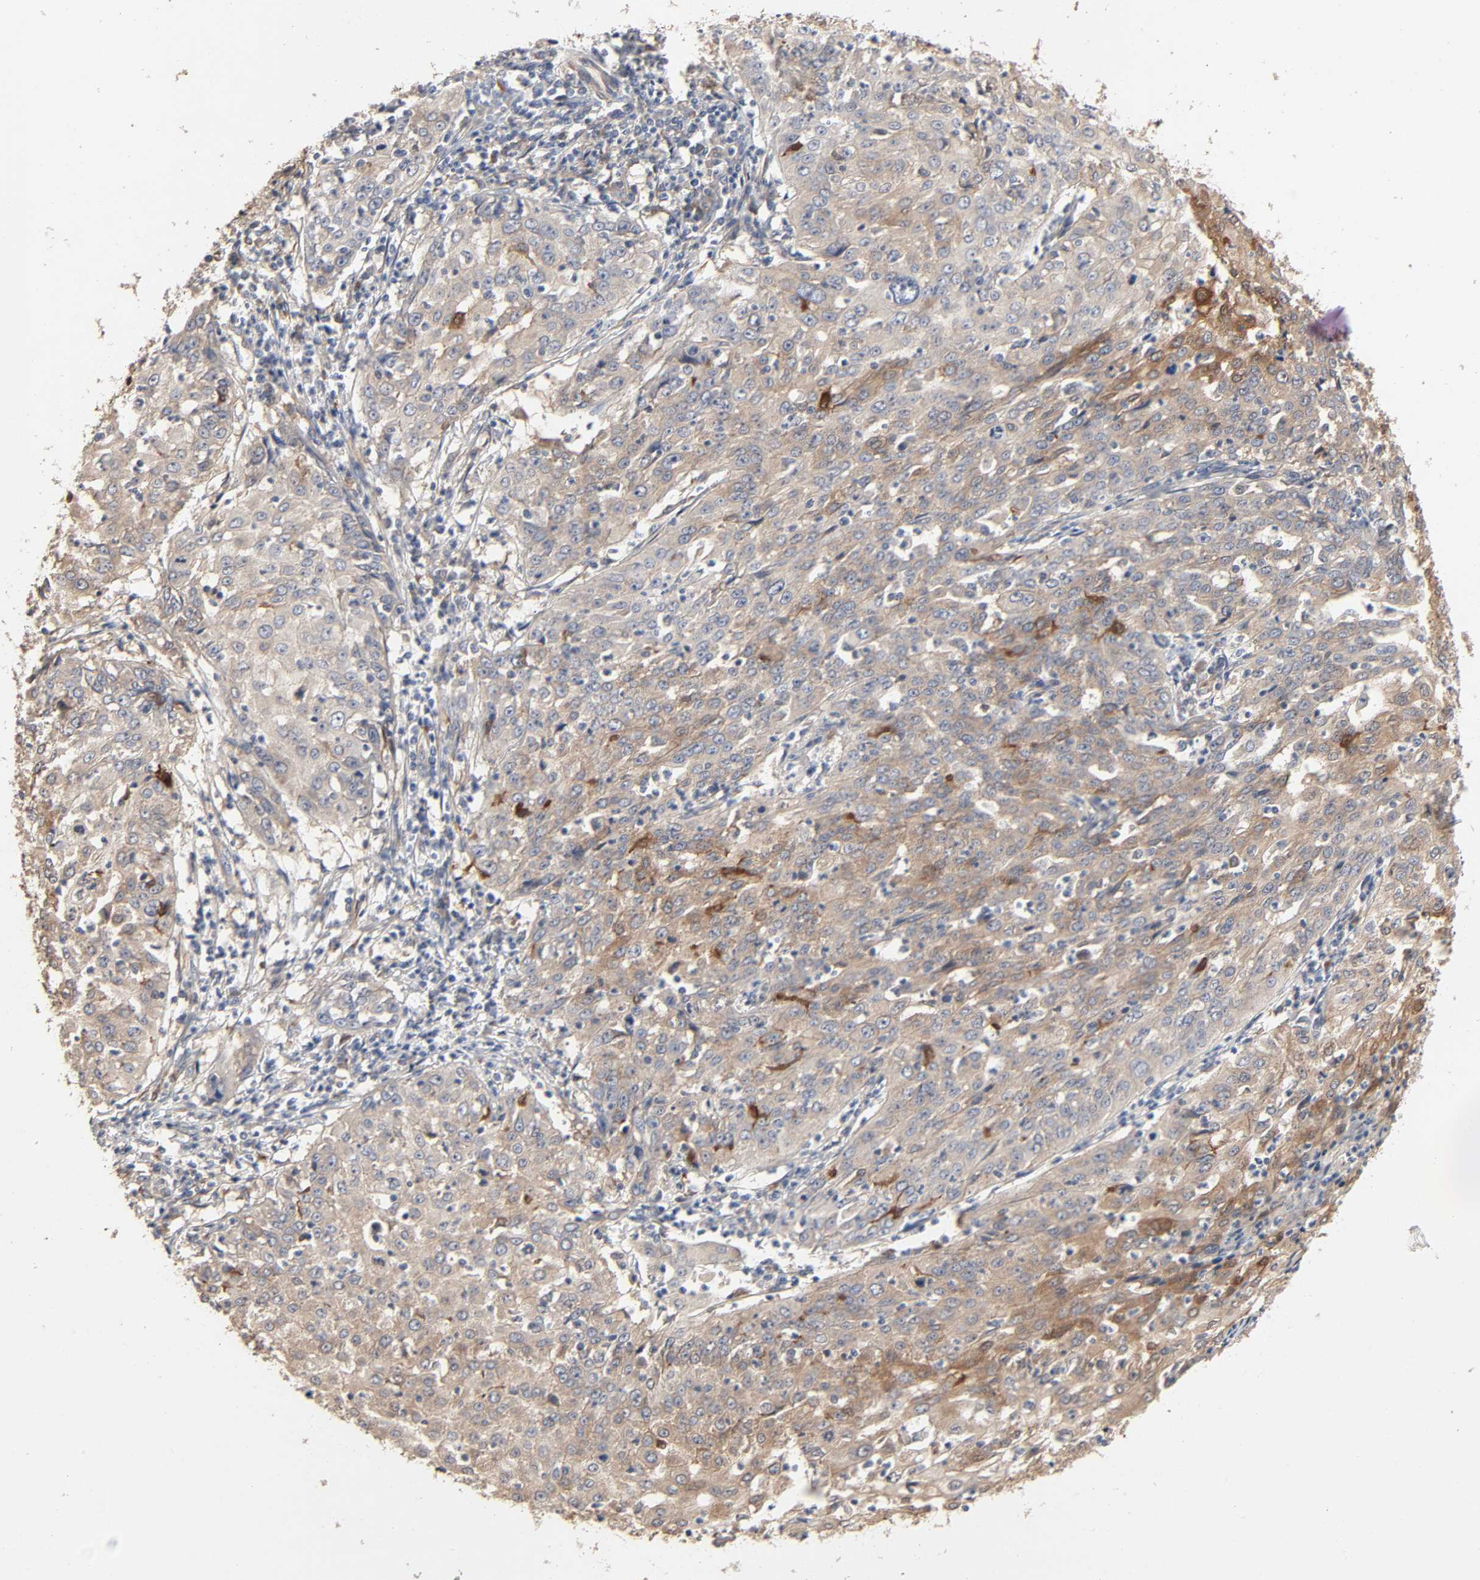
{"staining": {"intensity": "moderate", "quantity": ">75%", "location": "cytoplasmic/membranous"}, "tissue": "cervical cancer", "cell_type": "Tumor cells", "image_type": "cancer", "snomed": [{"axis": "morphology", "description": "Squamous cell carcinoma, NOS"}, {"axis": "topography", "description": "Cervix"}], "caption": "Squamous cell carcinoma (cervical) stained for a protein displays moderate cytoplasmic/membranous positivity in tumor cells.", "gene": "NDRG2", "patient": {"sex": "female", "age": 39}}